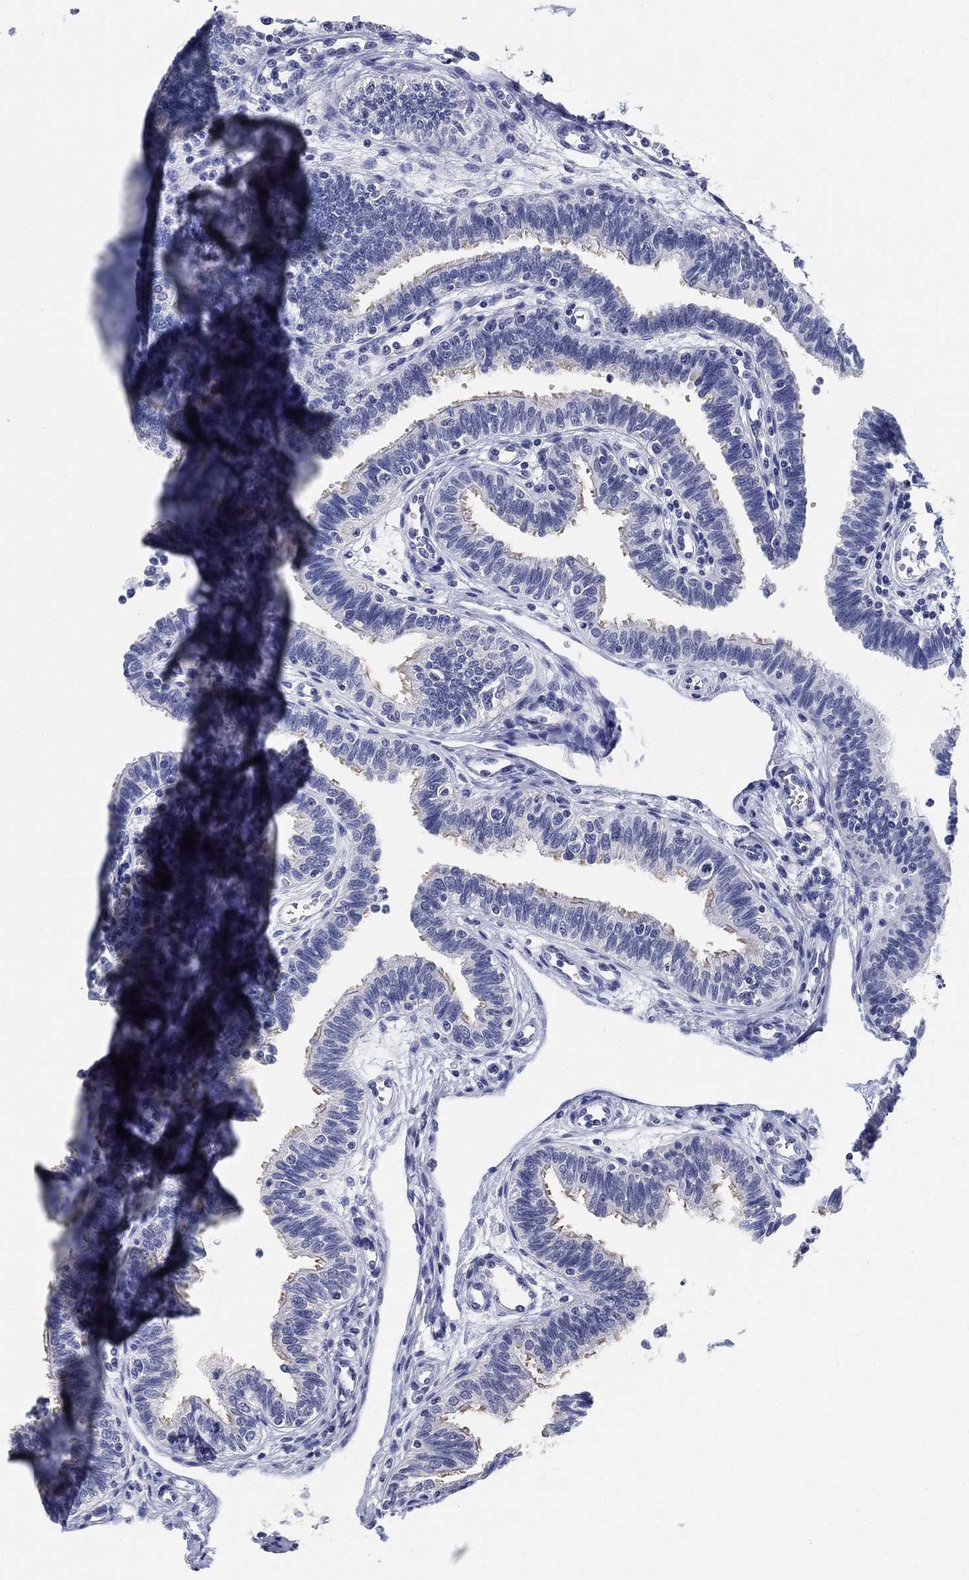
{"staining": {"intensity": "moderate", "quantity": "<25%", "location": "cytoplasmic/membranous"}, "tissue": "fallopian tube", "cell_type": "Glandular cells", "image_type": "normal", "snomed": [{"axis": "morphology", "description": "Normal tissue, NOS"}, {"axis": "topography", "description": "Fallopian tube"}], "caption": "Protein staining by immunohistochemistry shows moderate cytoplasmic/membranous positivity in approximately <25% of glandular cells in normal fallopian tube. The staining is performed using DAB brown chromogen to label protein expression. The nuclei are counter-stained blue using hematoxylin.", "gene": "CLUL1", "patient": {"sex": "female", "age": 36}}